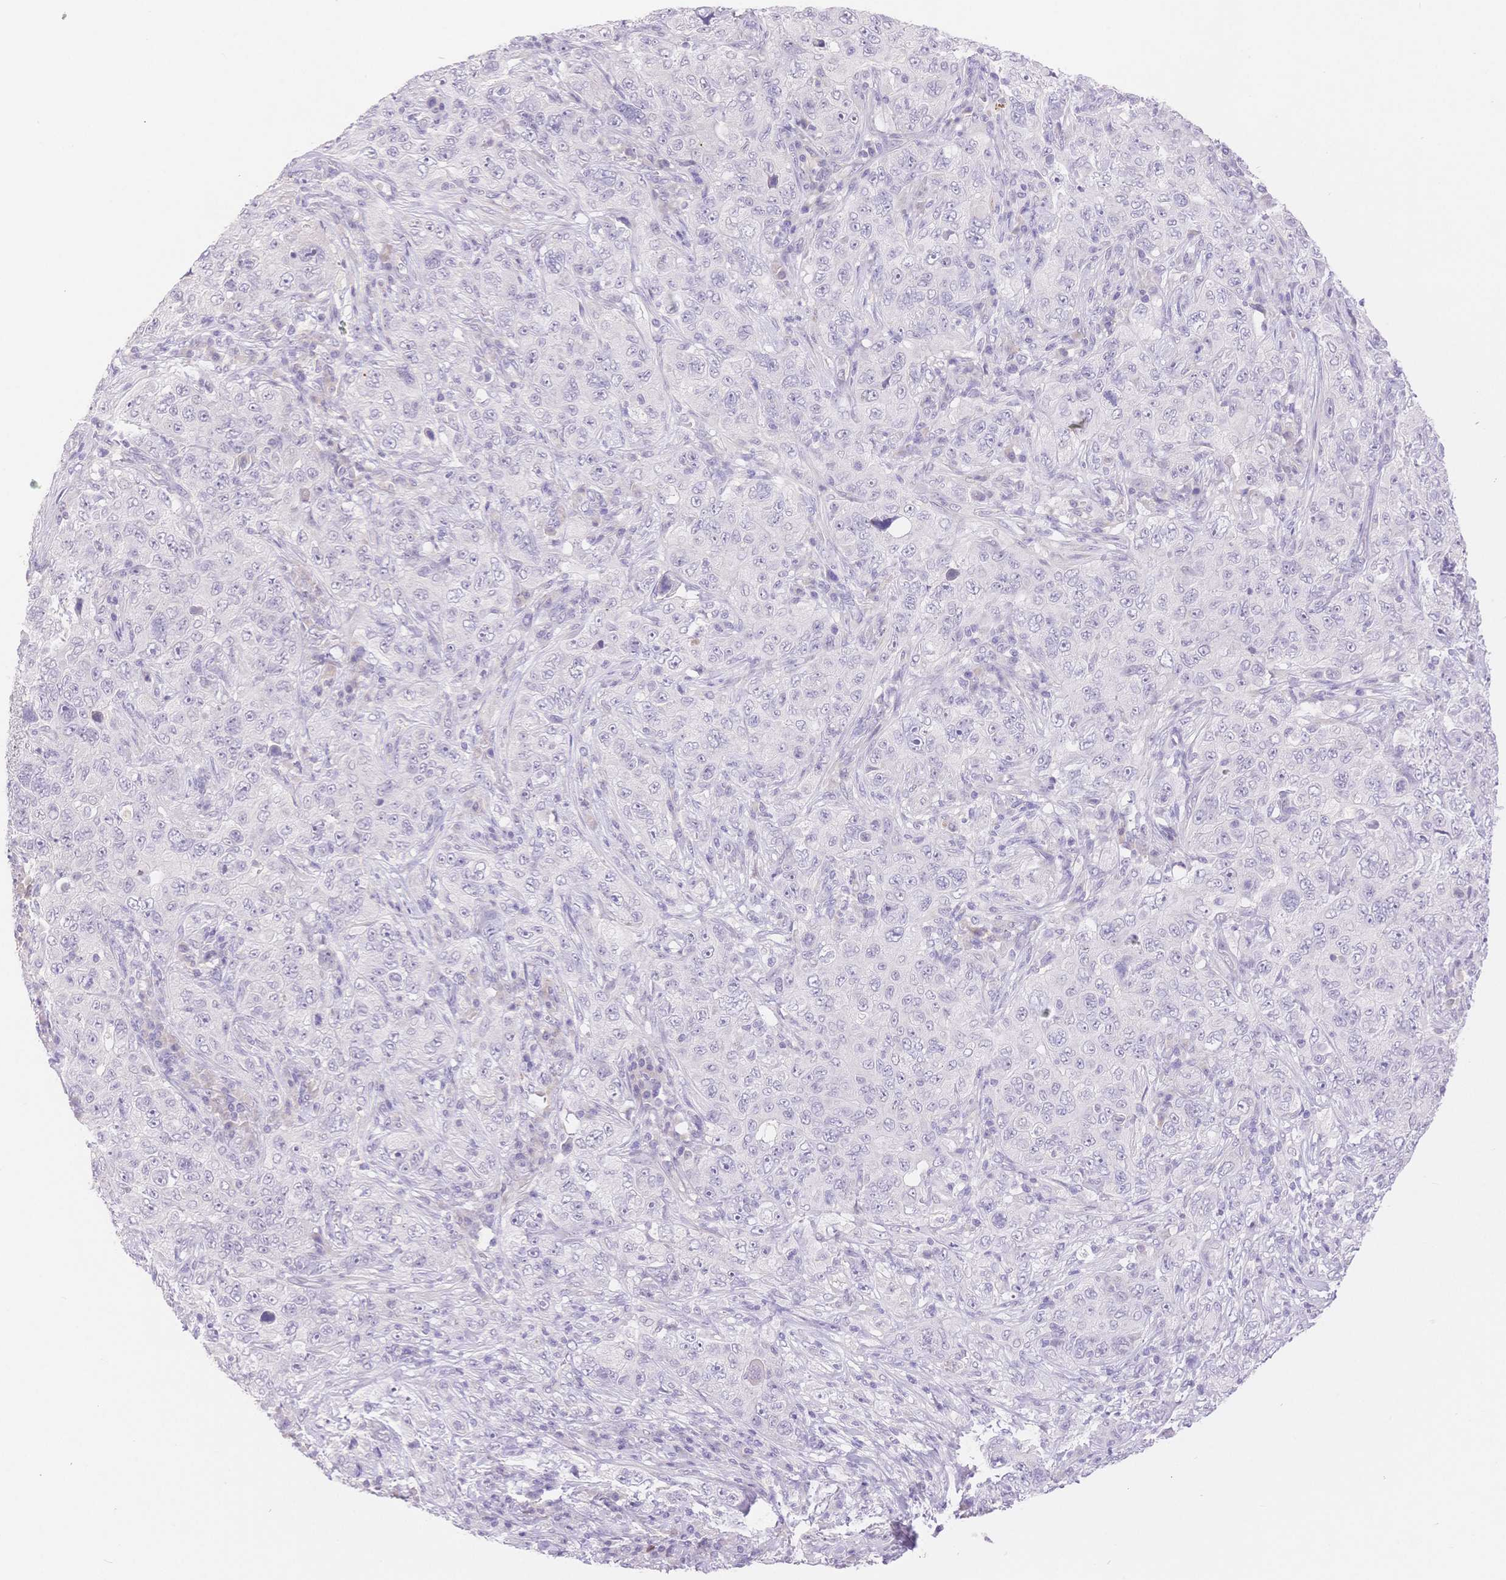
{"staining": {"intensity": "negative", "quantity": "none", "location": "none"}, "tissue": "pancreatic cancer", "cell_type": "Tumor cells", "image_type": "cancer", "snomed": [{"axis": "morphology", "description": "Adenocarcinoma, NOS"}, {"axis": "topography", "description": "Pancreas"}], "caption": "Immunohistochemical staining of adenocarcinoma (pancreatic) demonstrates no significant staining in tumor cells.", "gene": "MYOM1", "patient": {"sex": "male", "age": 68}}